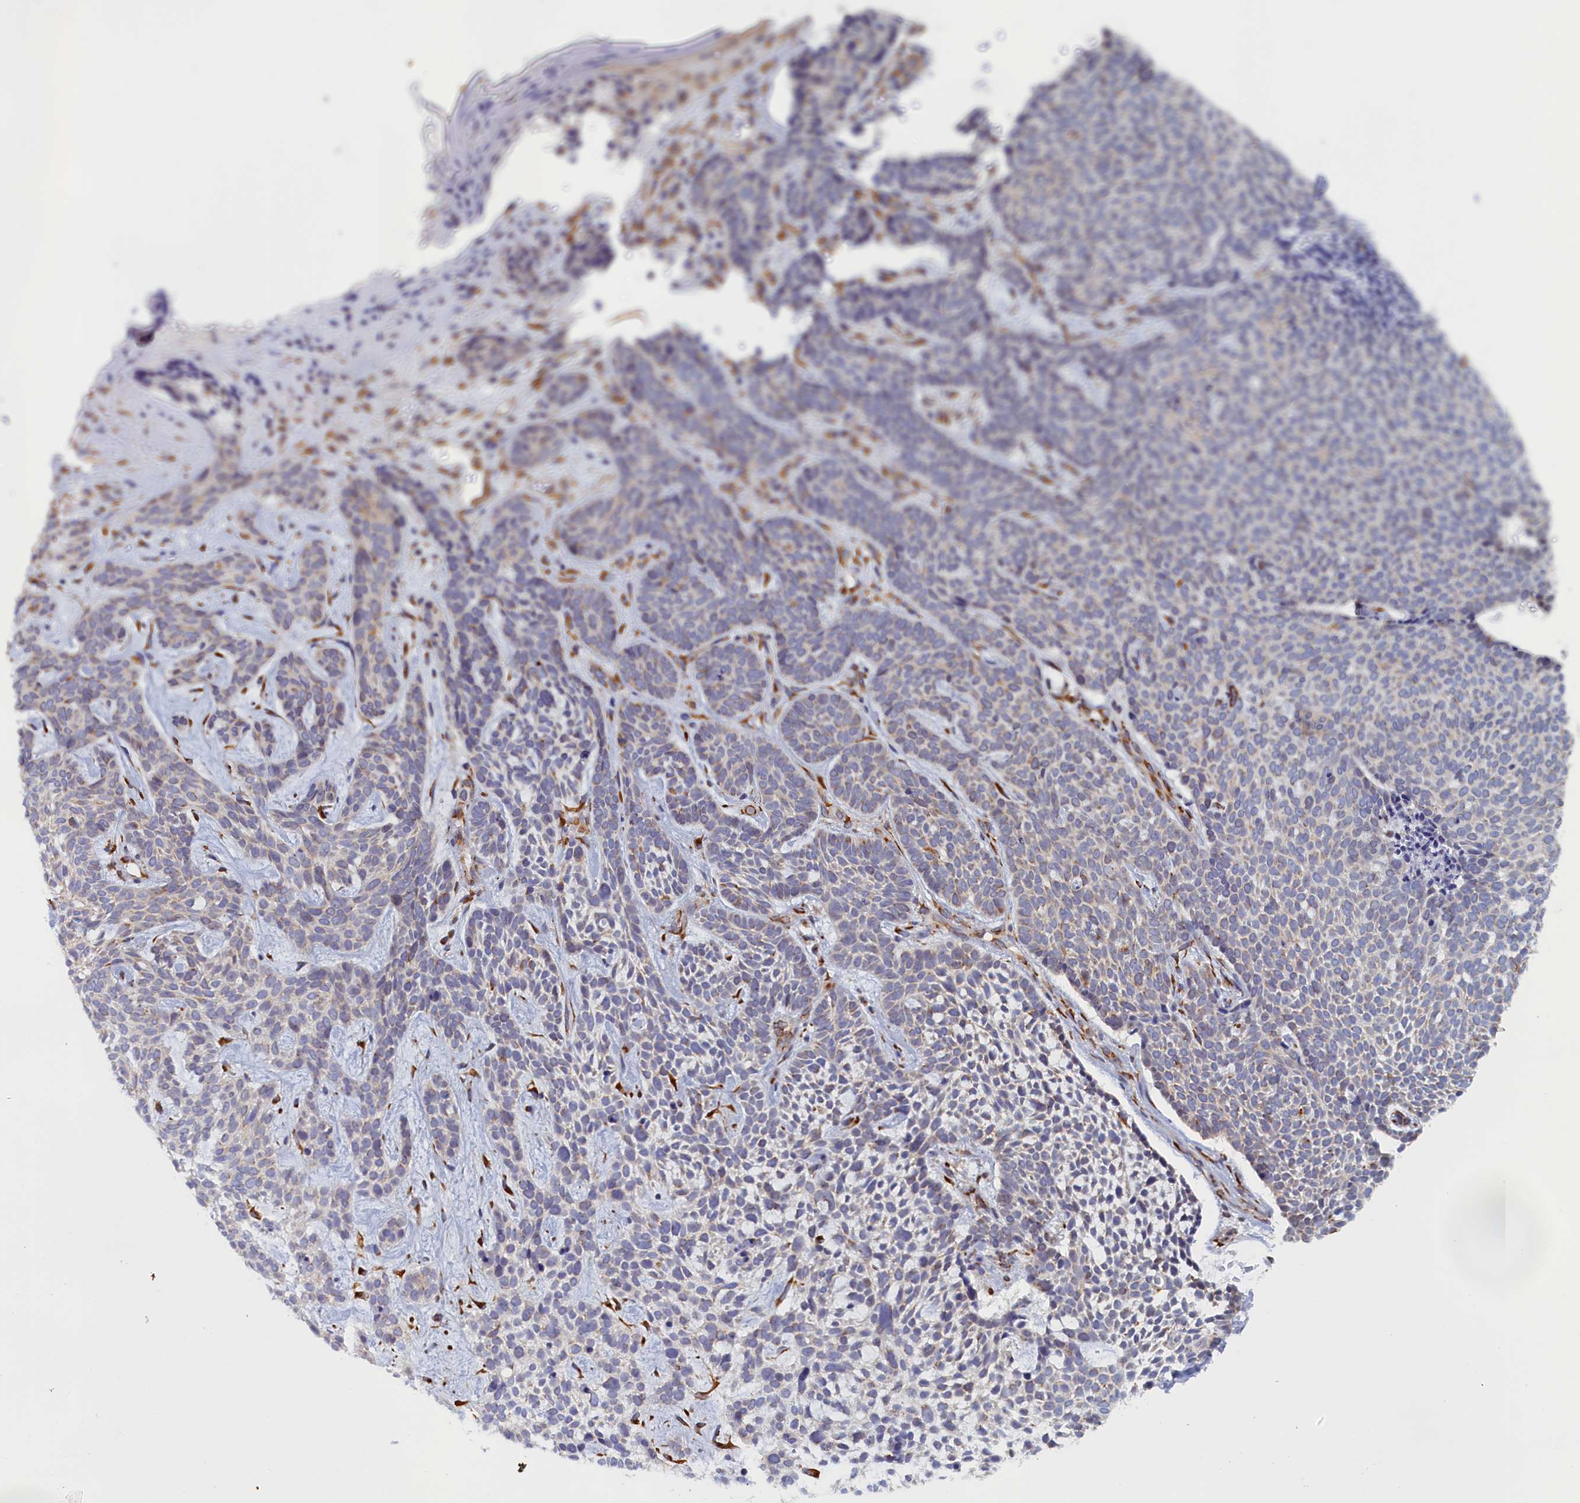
{"staining": {"intensity": "negative", "quantity": "none", "location": "none"}, "tissue": "skin cancer", "cell_type": "Tumor cells", "image_type": "cancer", "snomed": [{"axis": "morphology", "description": "Basal cell carcinoma"}, {"axis": "topography", "description": "Skin"}], "caption": "Immunohistochemistry of human skin cancer (basal cell carcinoma) demonstrates no positivity in tumor cells.", "gene": "CCDC68", "patient": {"sex": "male", "age": 71}}